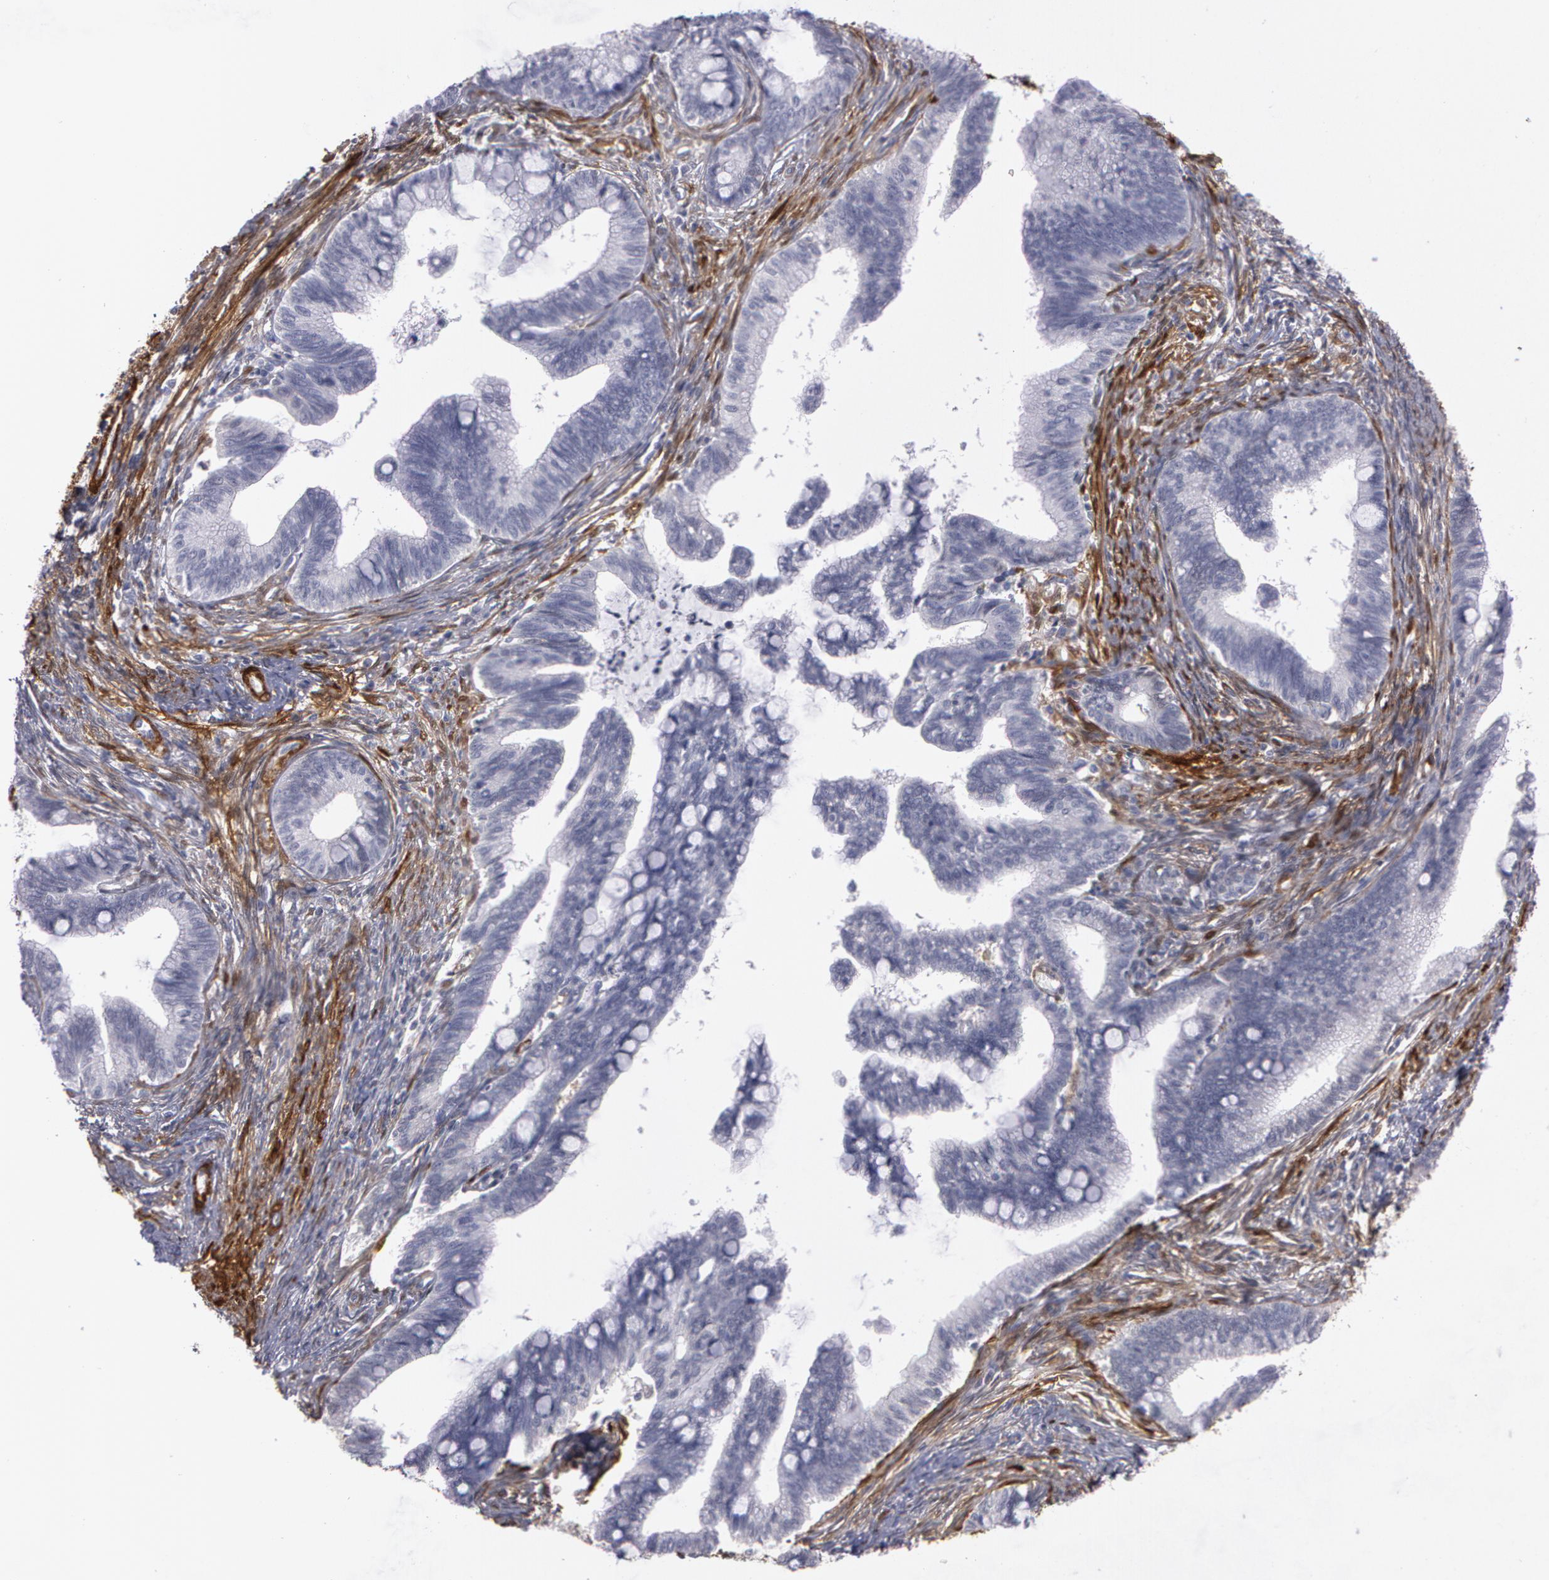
{"staining": {"intensity": "negative", "quantity": "none", "location": "none"}, "tissue": "cervical cancer", "cell_type": "Tumor cells", "image_type": "cancer", "snomed": [{"axis": "morphology", "description": "Adenocarcinoma, NOS"}, {"axis": "topography", "description": "Cervix"}], "caption": "Cervical adenocarcinoma was stained to show a protein in brown. There is no significant expression in tumor cells.", "gene": "TAGLN", "patient": {"sex": "female", "age": 36}}